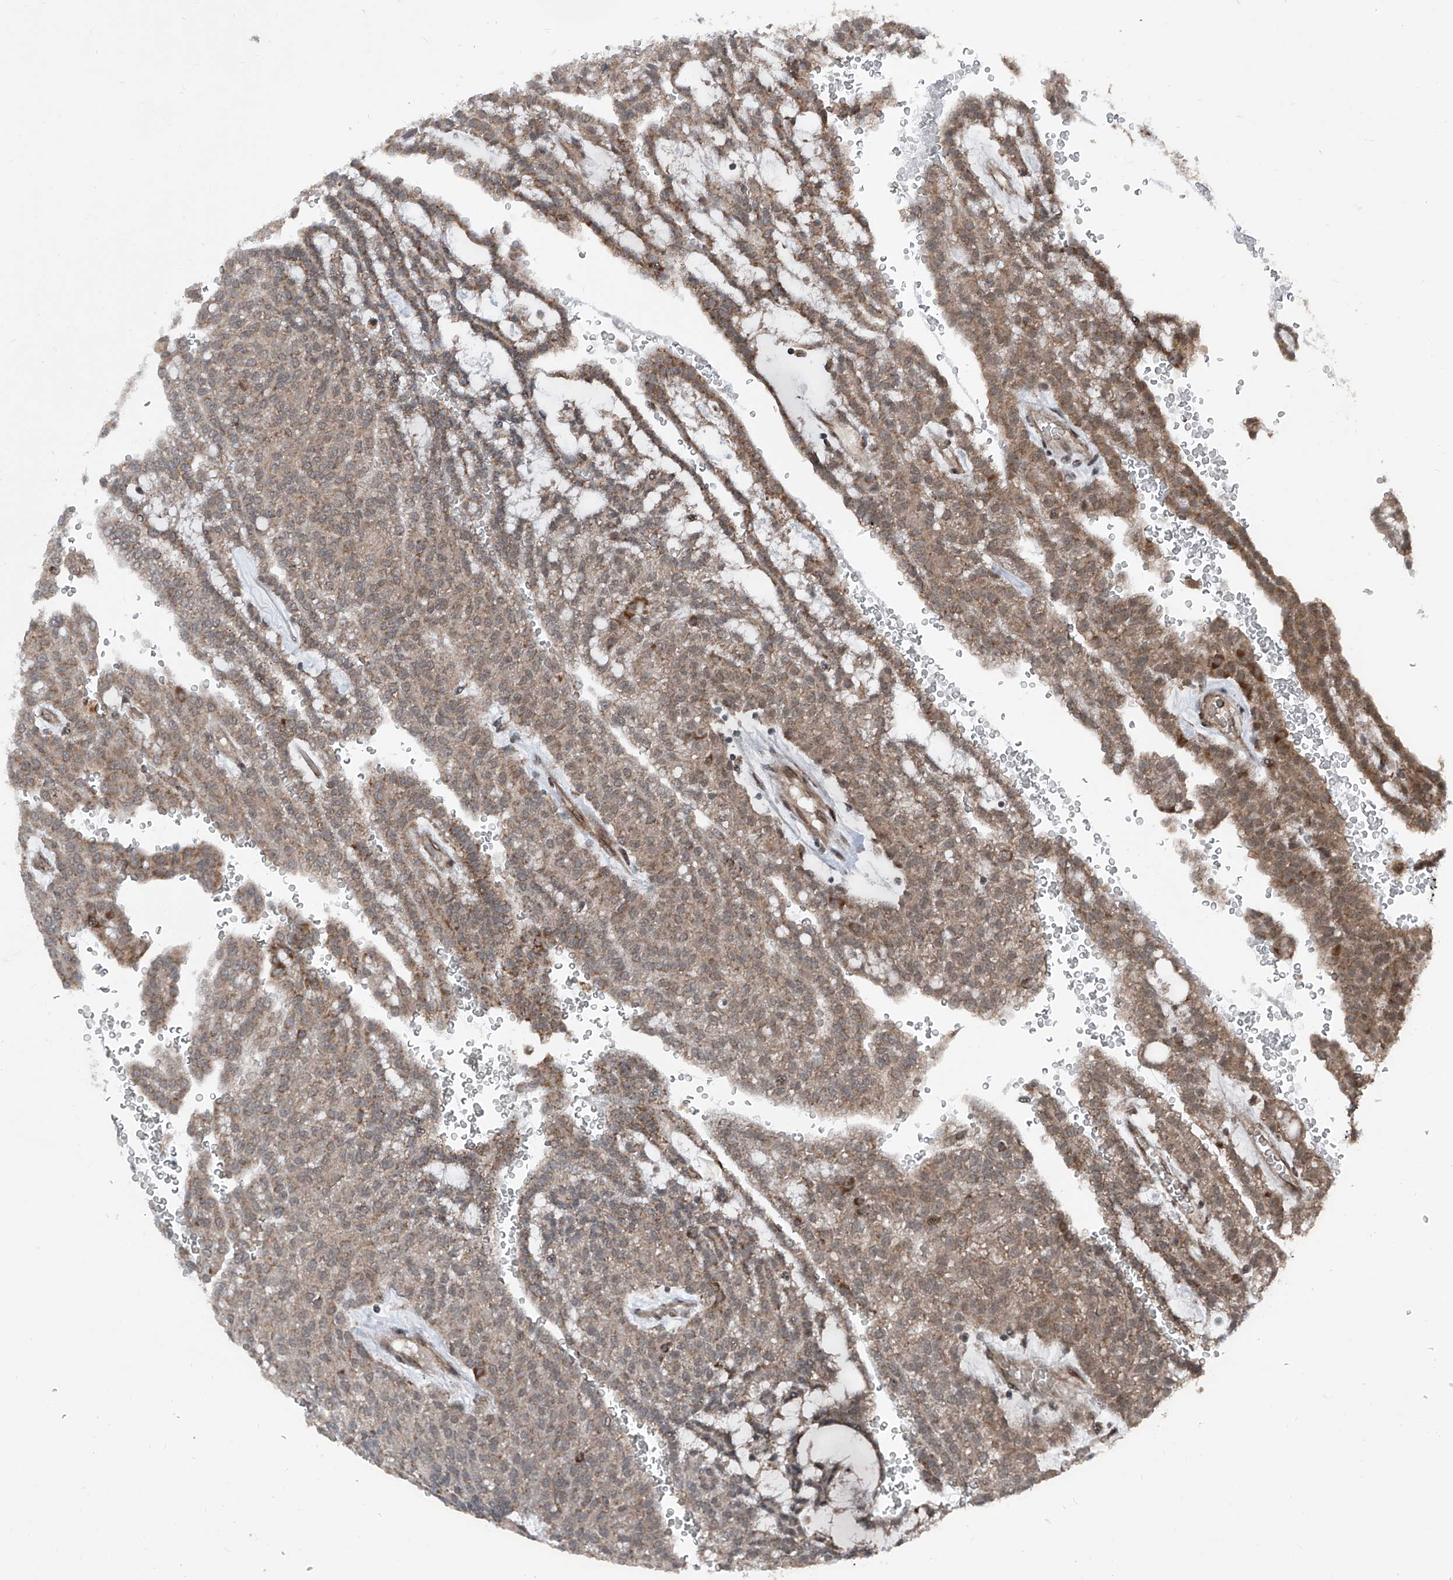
{"staining": {"intensity": "moderate", "quantity": ">75%", "location": "cytoplasmic/membranous"}, "tissue": "renal cancer", "cell_type": "Tumor cells", "image_type": "cancer", "snomed": [{"axis": "morphology", "description": "Adenocarcinoma, NOS"}, {"axis": "topography", "description": "Kidney"}], "caption": "High-power microscopy captured an immunohistochemistry image of renal cancer, revealing moderate cytoplasmic/membranous staining in about >75% of tumor cells. Using DAB (3,3'-diaminobenzidine) (brown) and hematoxylin (blue) stains, captured at high magnification using brightfield microscopy.", "gene": "COA7", "patient": {"sex": "male", "age": 63}}